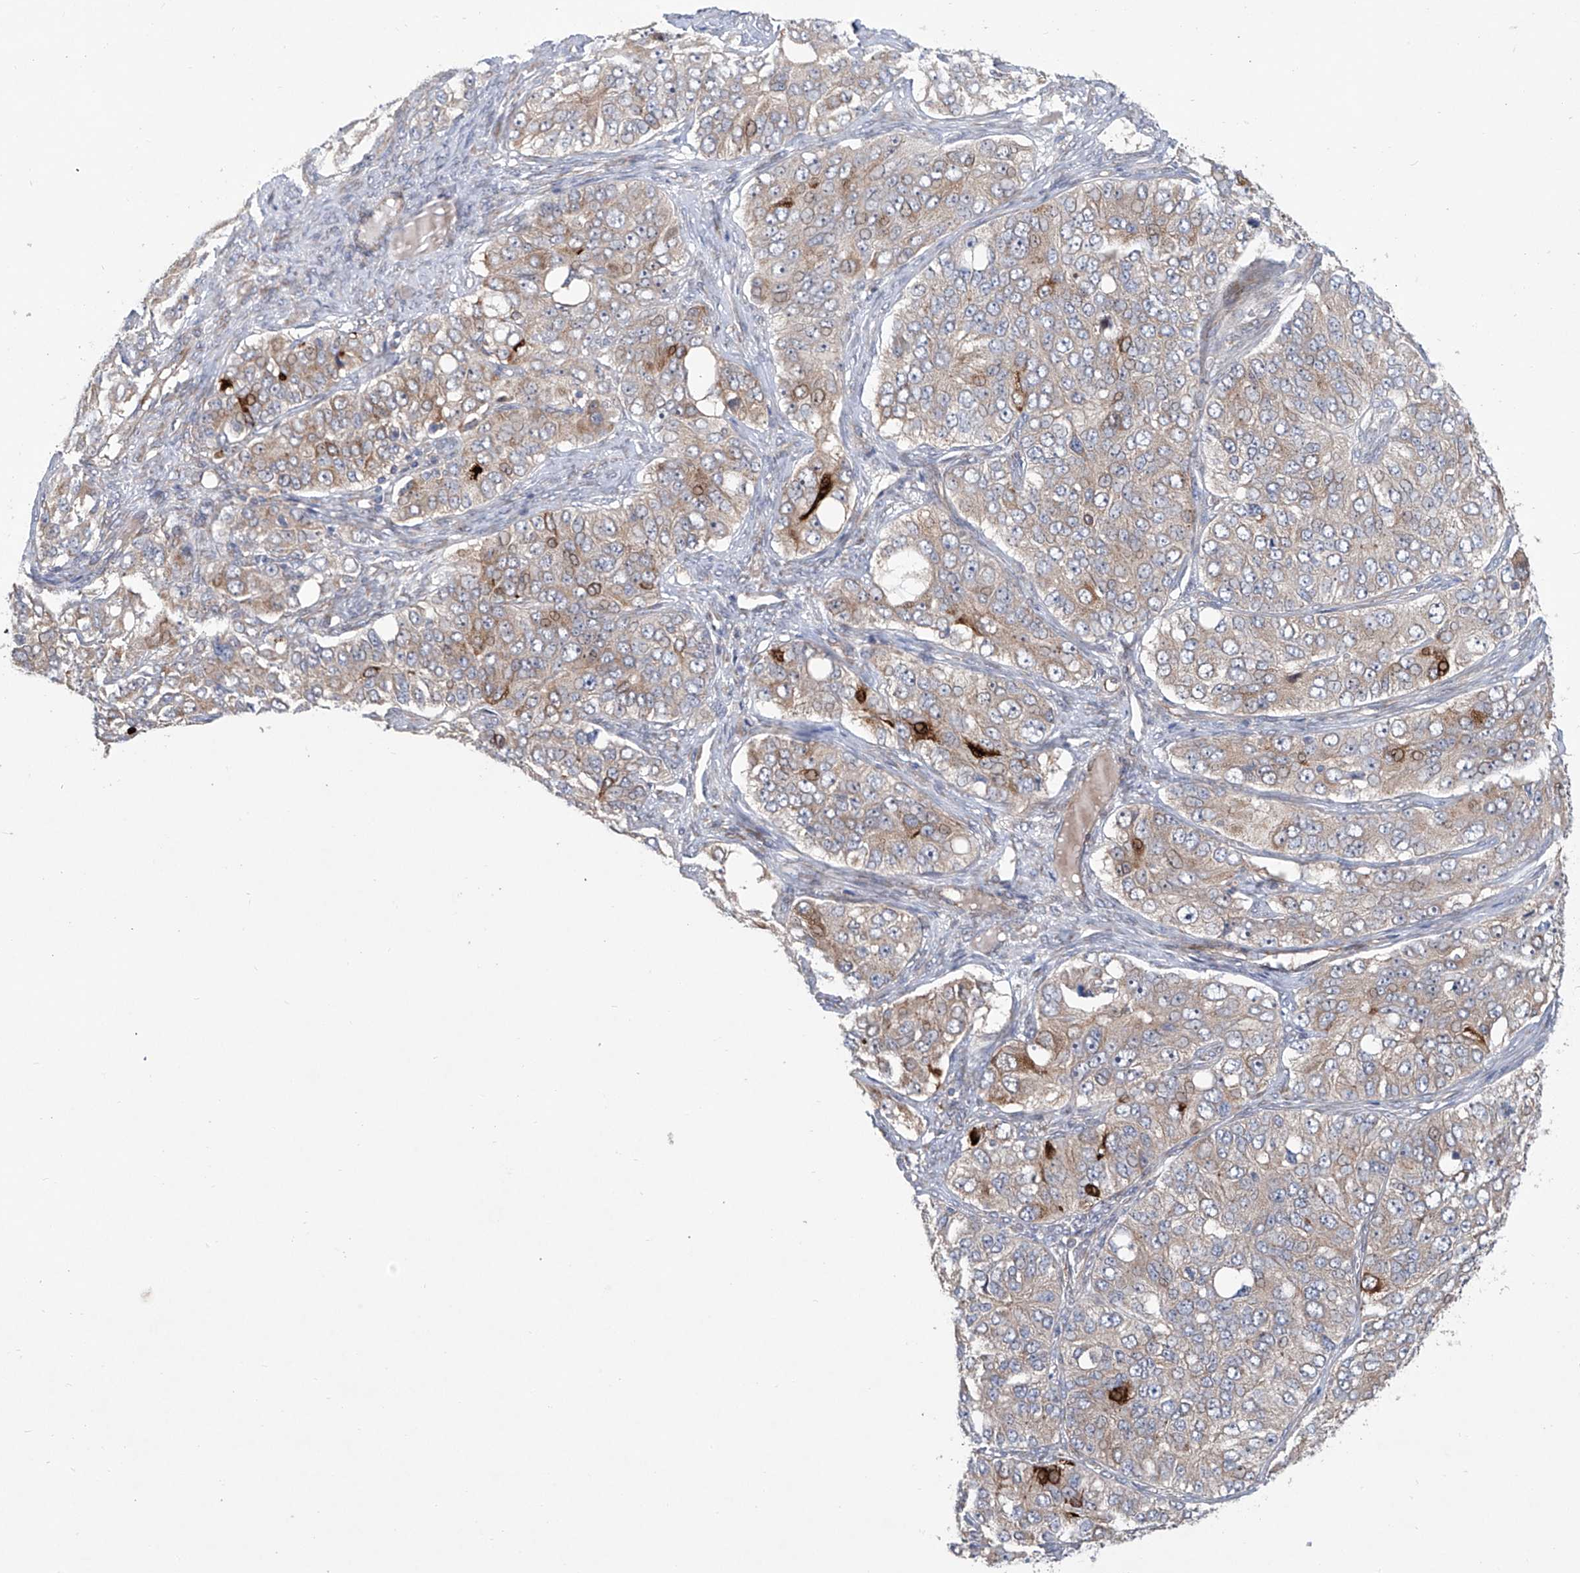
{"staining": {"intensity": "moderate", "quantity": "<25%", "location": "cytoplasmic/membranous"}, "tissue": "ovarian cancer", "cell_type": "Tumor cells", "image_type": "cancer", "snomed": [{"axis": "morphology", "description": "Carcinoma, endometroid"}, {"axis": "topography", "description": "Ovary"}], "caption": "An immunohistochemistry histopathology image of tumor tissue is shown. Protein staining in brown highlights moderate cytoplasmic/membranous positivity in ovarian cancer (endometroid carcinoma) within tumor cells. (DAB (3,3'-diaminobenzidine) IHC with brightfield microscopy, high magnification).", "gene": "KLC4", "patient": {"sex": "female", "age": 51}}